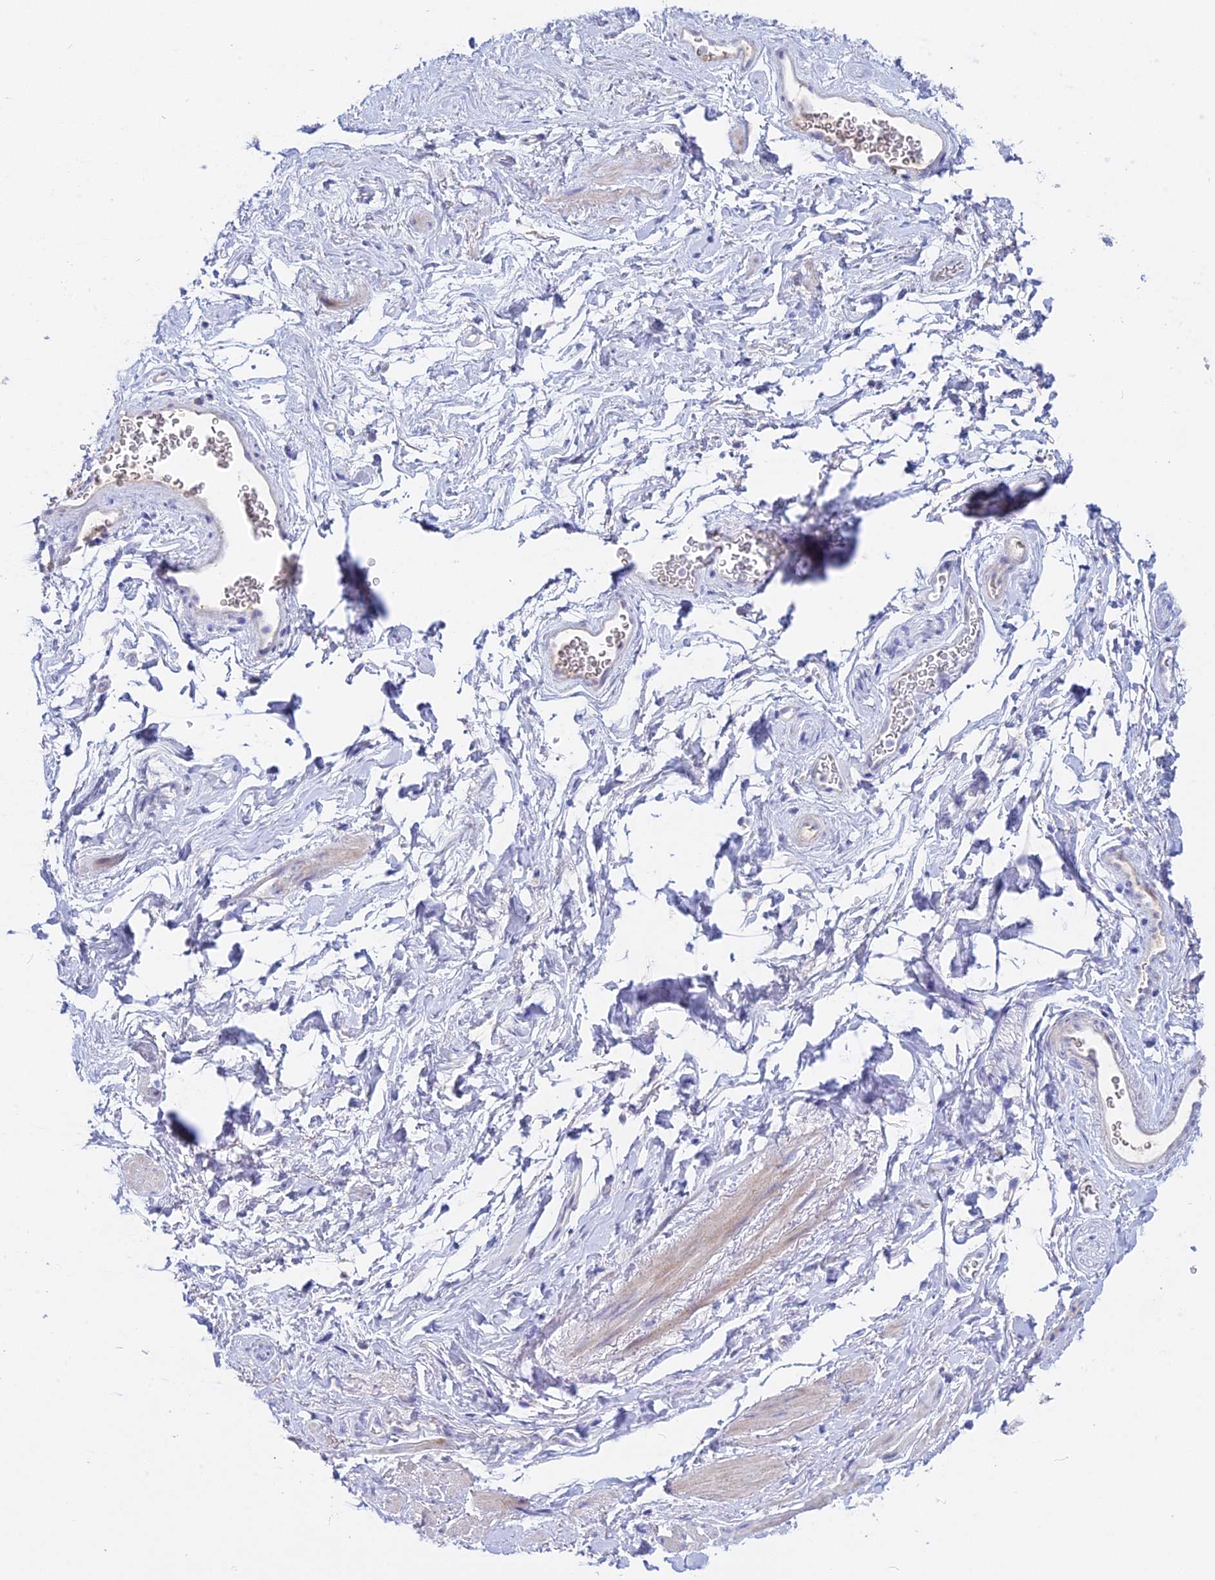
{"staining": {"intensity": "negative", "quantity": "none", "location": "none"}, "tissue": "smooth muscle", "cell_type": "Smooth muscle cells", "image_type": "normal", "snomed": [{"axis": "morphology", "description": "Normal tissue, NOS"}, {"axis": "topography", "description": "Smooth muscle"}, {"axis": "topography", "description": "Peripheral nerve tissue"}], "caption": "Immunohistochemistry (IHC) micrograph of unremarkable smooth muscle: smooth muscle stained with DAB (3,3'-diaminobenzidine) reveals no significant protein expression in smooth muscle cells.", "gene": "ADGRA1", "patient": {"sex": "male", "age": 69}}